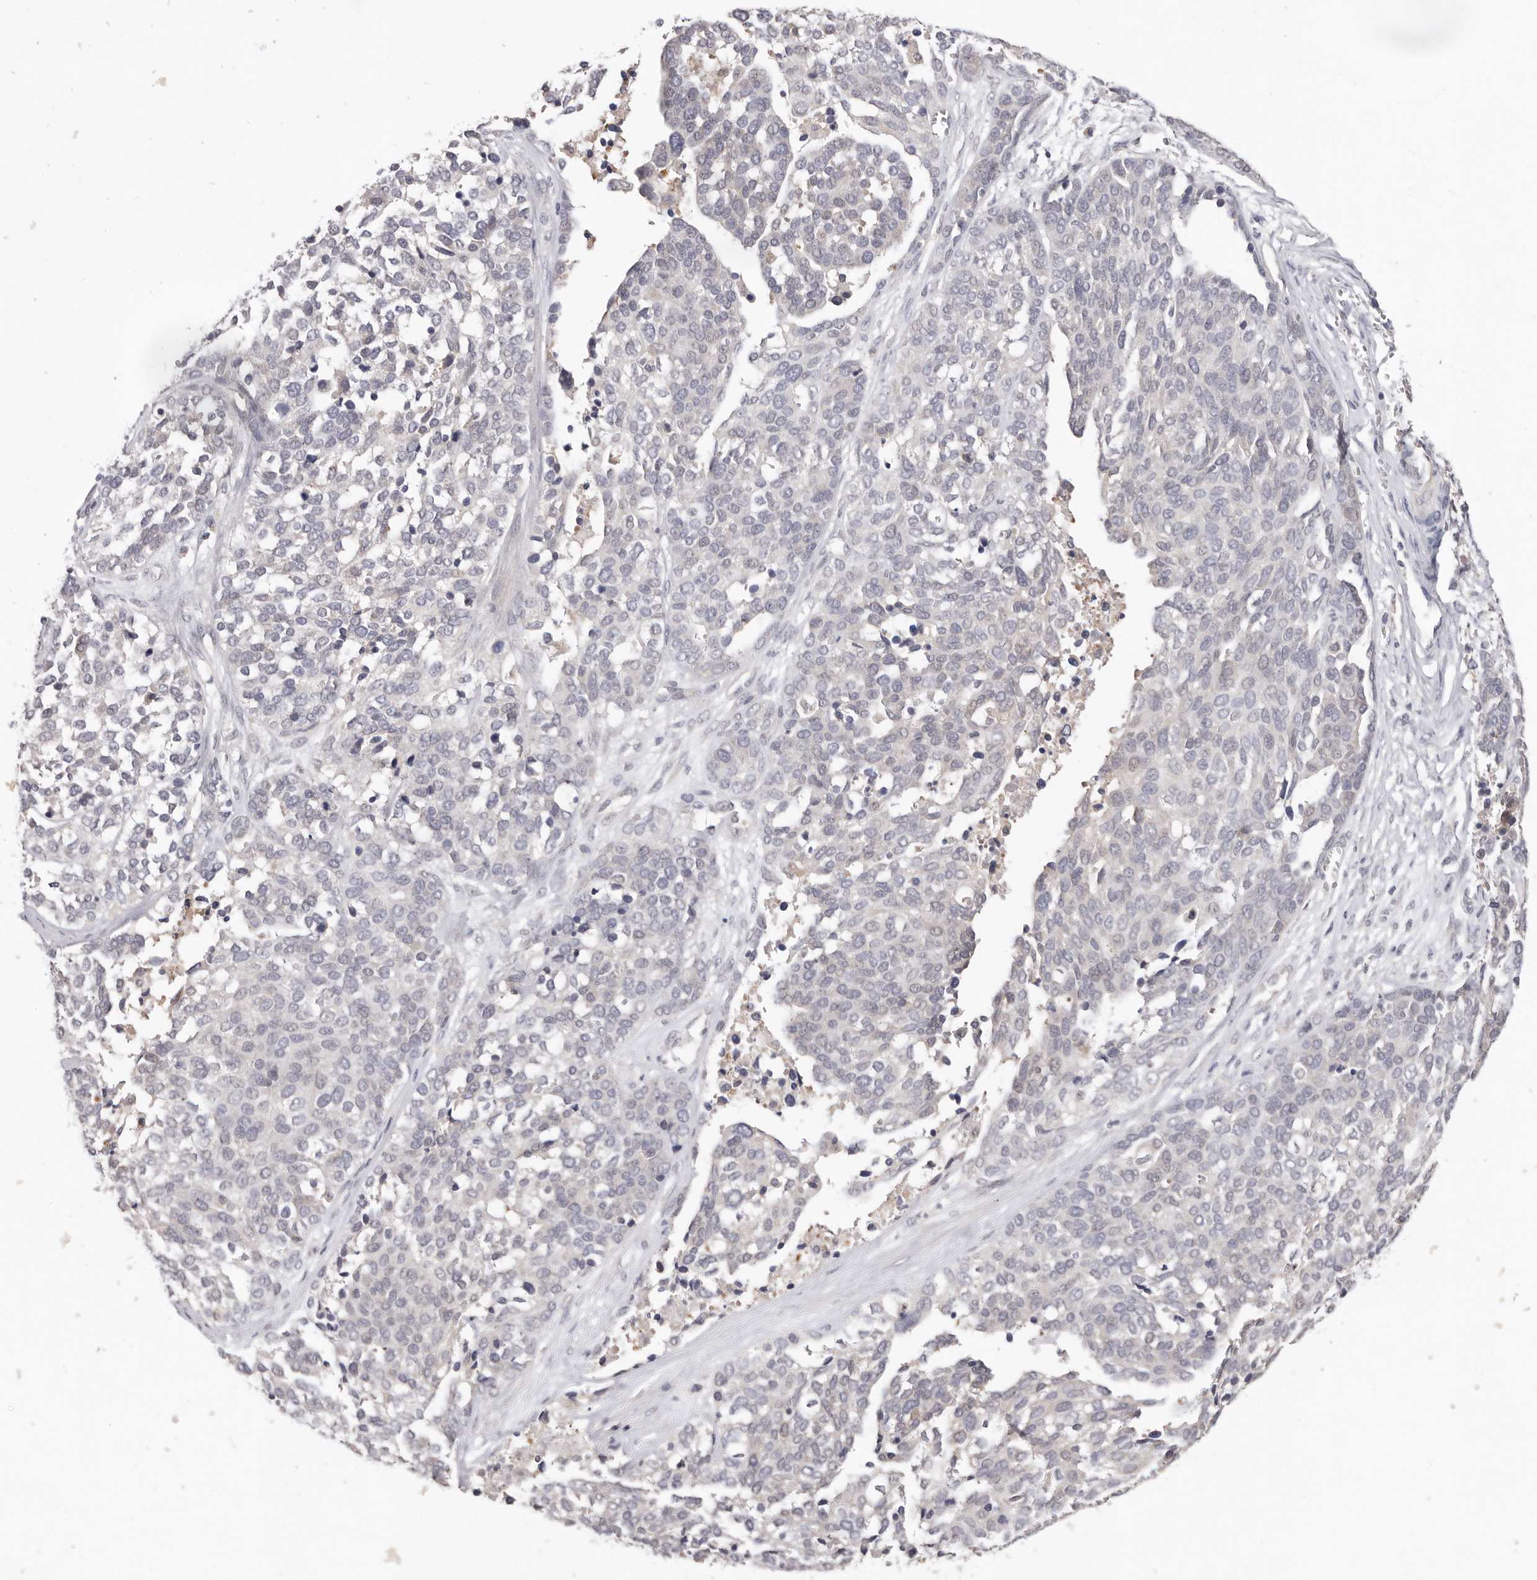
{"staining": {"intensity": "negative", "quantity": "none", "location": "none"}, "tissue": "ovarian cancer", "cell_type": "Tumor cells", "image_type": "cancer", "snomed": [{"axis": "morphology", "description": "Cystadenocarcinoma, serous, NOS"}, {"axis": "topography", "description": "Ovary"}], "caption": "This is an IHC histopathology image of ovarian cancer. There is no staining in tumor cells.", "gene": "DOP1A", "patient": {"sex": "female", "age": 44}}